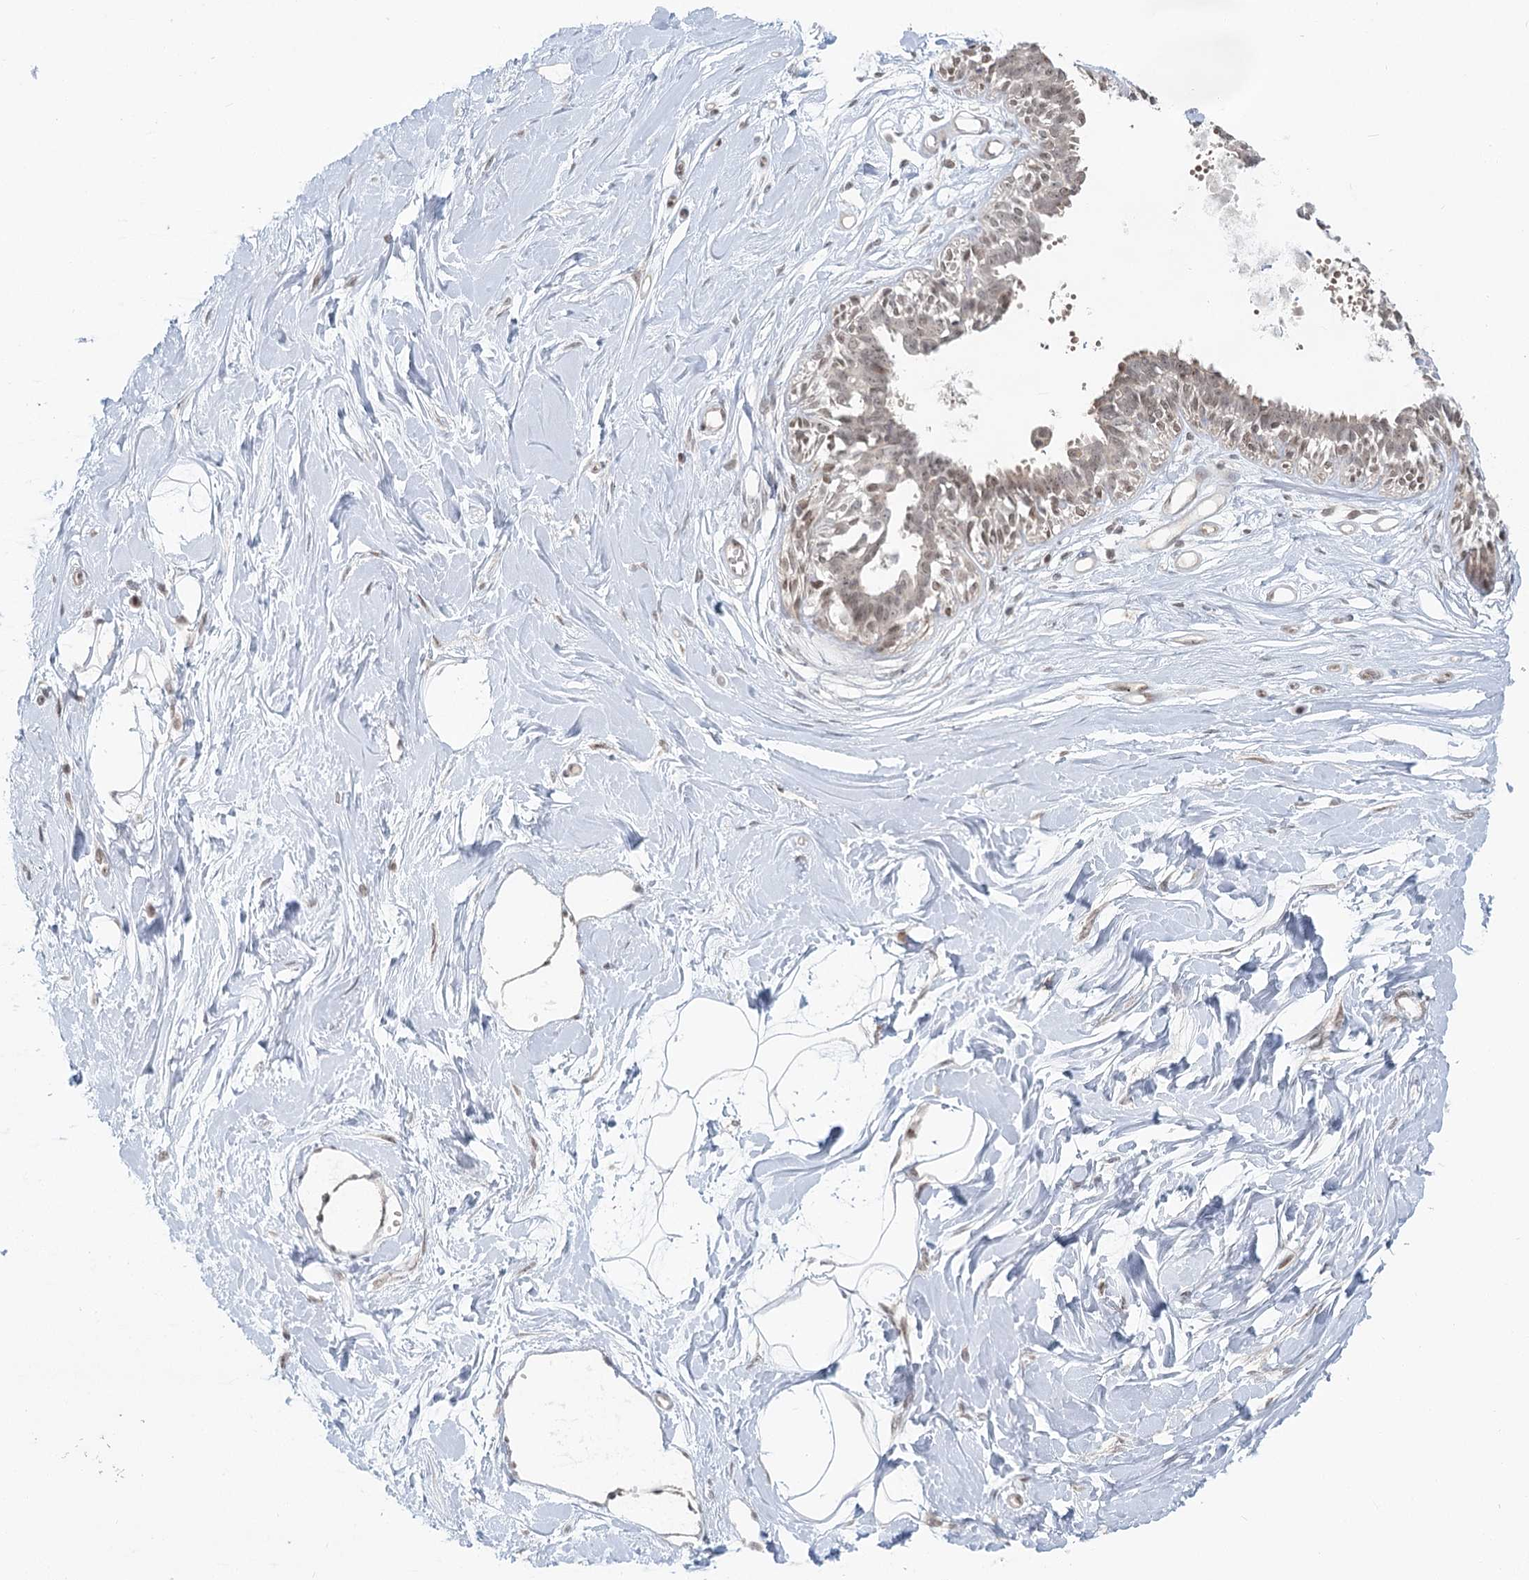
{"staining": {"intensity": "negative", "quantity": "none", "location": "none"}, "tissue": "breast", "cell_type": "Adipocytes", "image_type": "normal", "snomed": [{"axis": "morphology", "description": "Normal tissue, NOS"}, {"axis": "topography", "description": "Breast"}], "caption": "Breast was stained to show a protein in brown. There is no significant positivity in adipocytes. (Immunohistochemistry (ihc), brightfield microscopy, high magnification).", "gene": "R3HCC1L", "patient": {"sex": "female", "age": 45}}